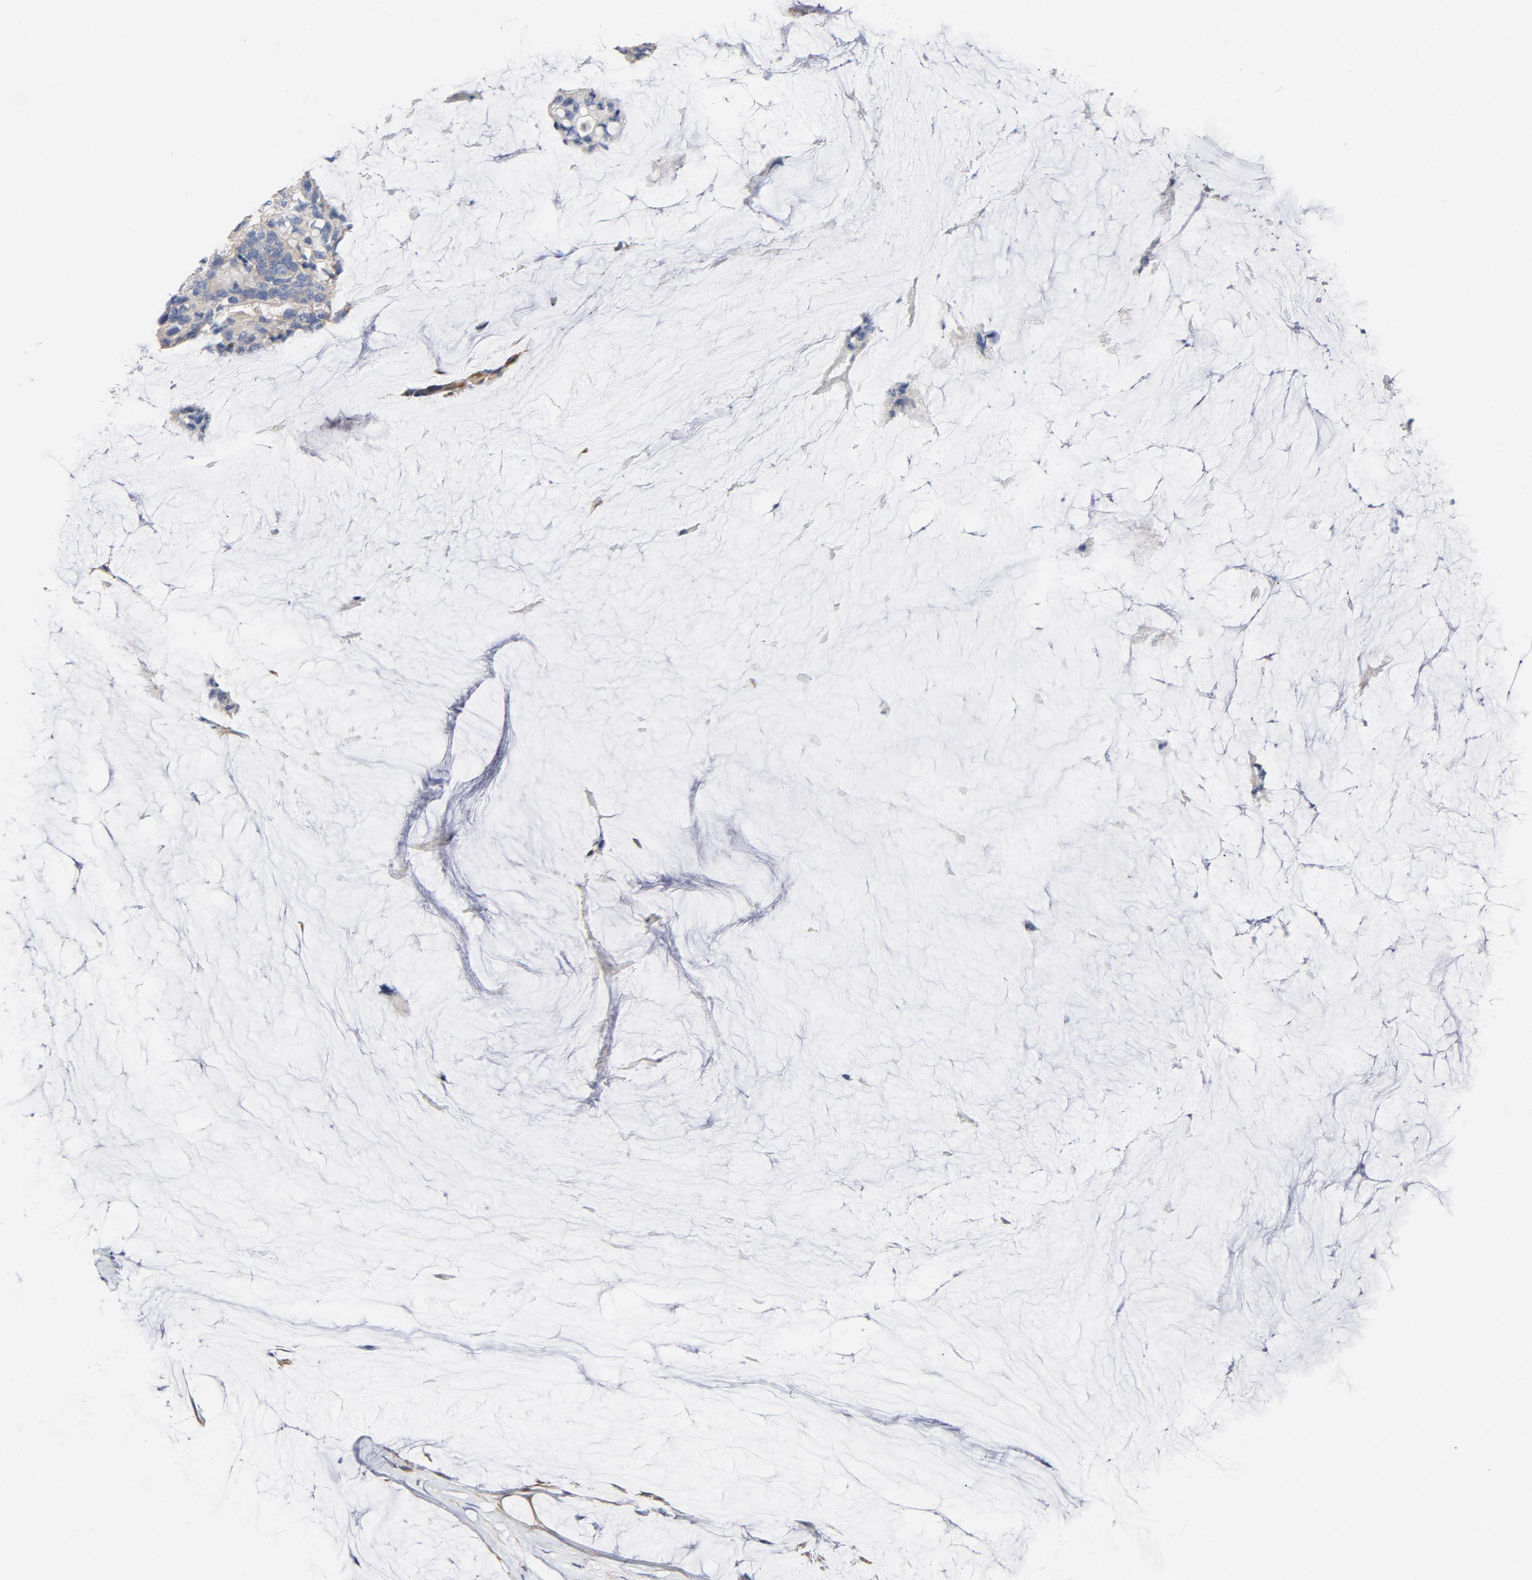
{"staining": {"intensity": "weak", "quantity": "25%-75%", "location": "cytoplasmic/membranous"}, "tissue": "ovarian cancer", "cell_type": "Tumor cells", "image_type": "cancer", "snomed": [{"axis": "morphology", "description": "Cystadenocarcinoma, mucinous, NOS"}, {"axis": "topography", "description": "Ovary"}], "caption": "A high-resolution image shows IHC staining of ovarian cancer (mucinous cystadenocarcinoma), which shows weak cytoplasmic/membranous staining in about 25%-75% of tumor cells. (IHC, brightfield microscopy, high magnification).", "gene": "RABEP1", "patient": {"sex": "female", "age": 39}}